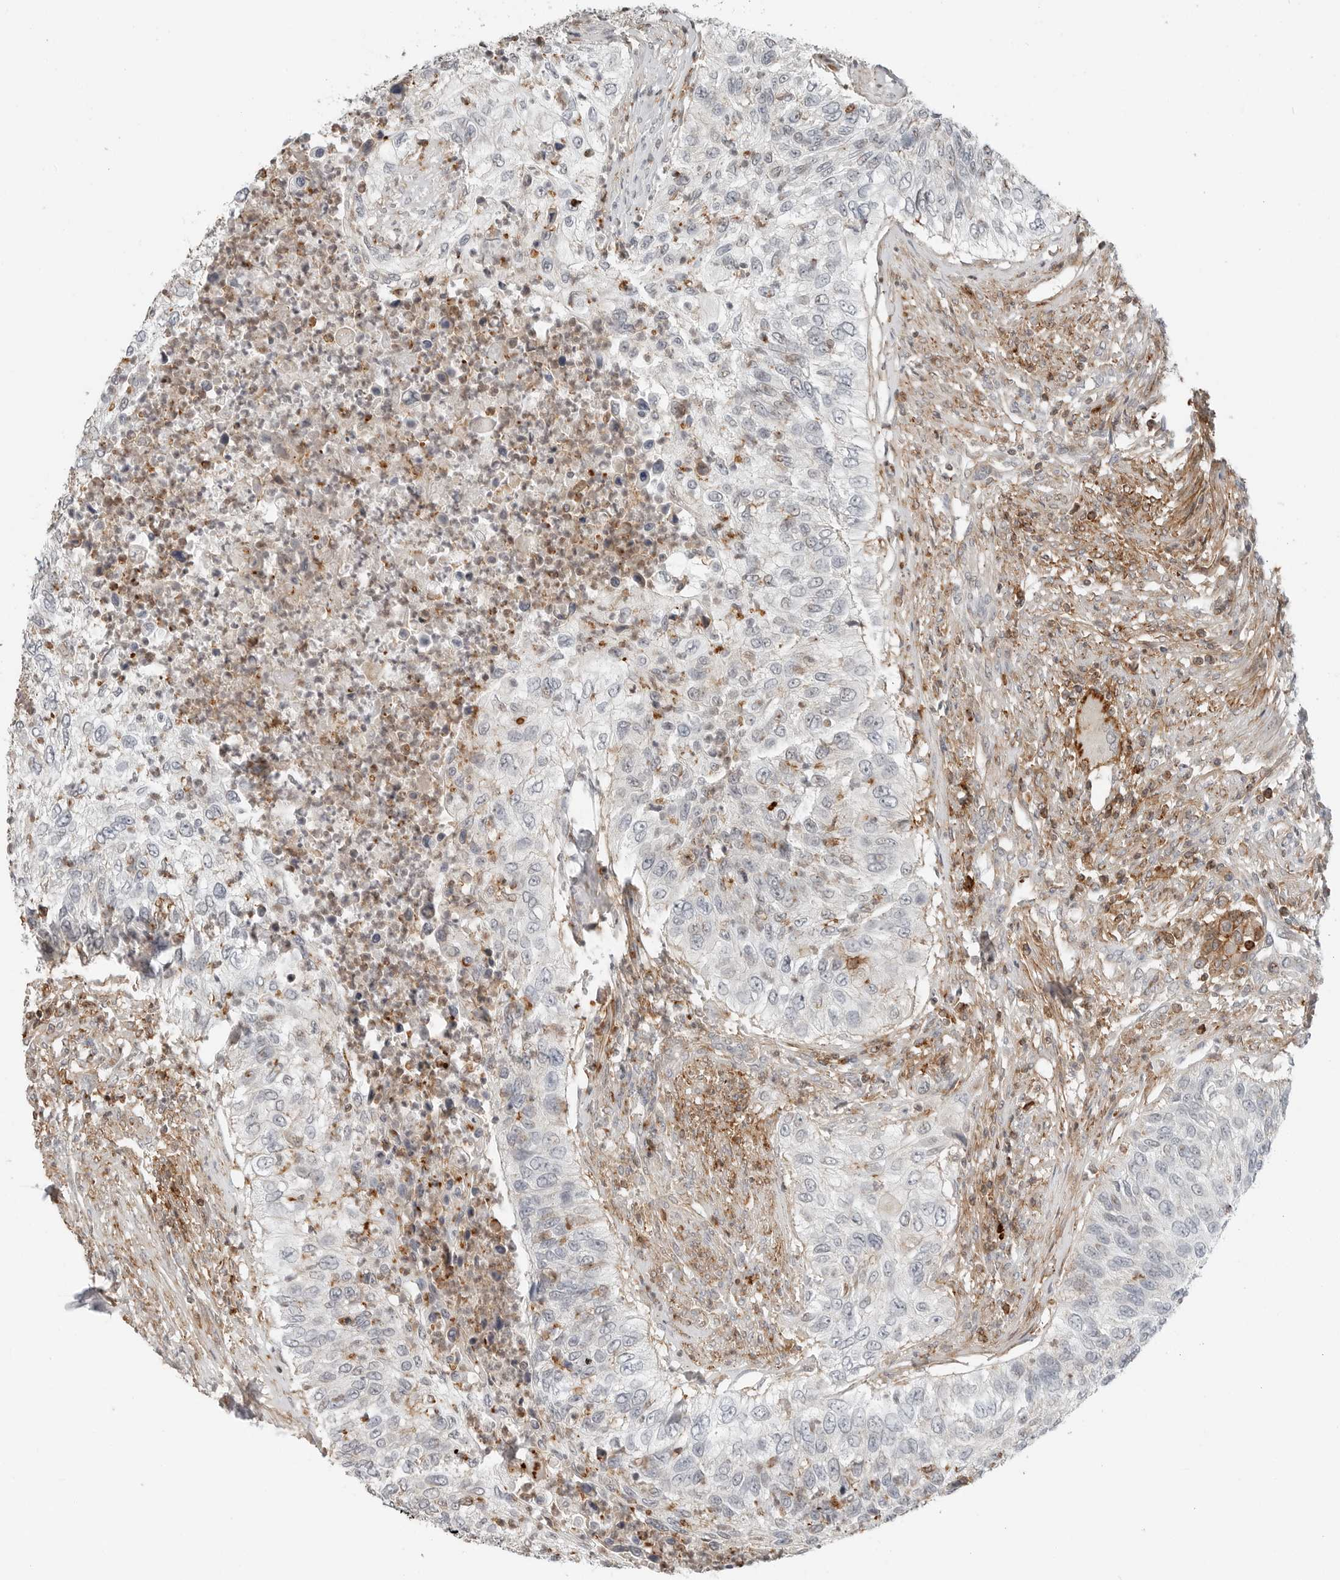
{"staining": {"intensity": "negative", "quantity": "none", "location": "none"}, "tissue": "urothelial cancer", "cell_type": "Tumor cells", "image_type": "cancer", "snomed": [{"axis": "morphology", "description": "Urothelial carcinoma, High grade"}, {"axis": "topography", "description": "Urinary bladder"}], "caption": "Tumor cells show no significant protein staining in urothelial carcinoma (high-grade).", "gene": "LEFTY2", "patient": {"sex": "female", "age": 60}}